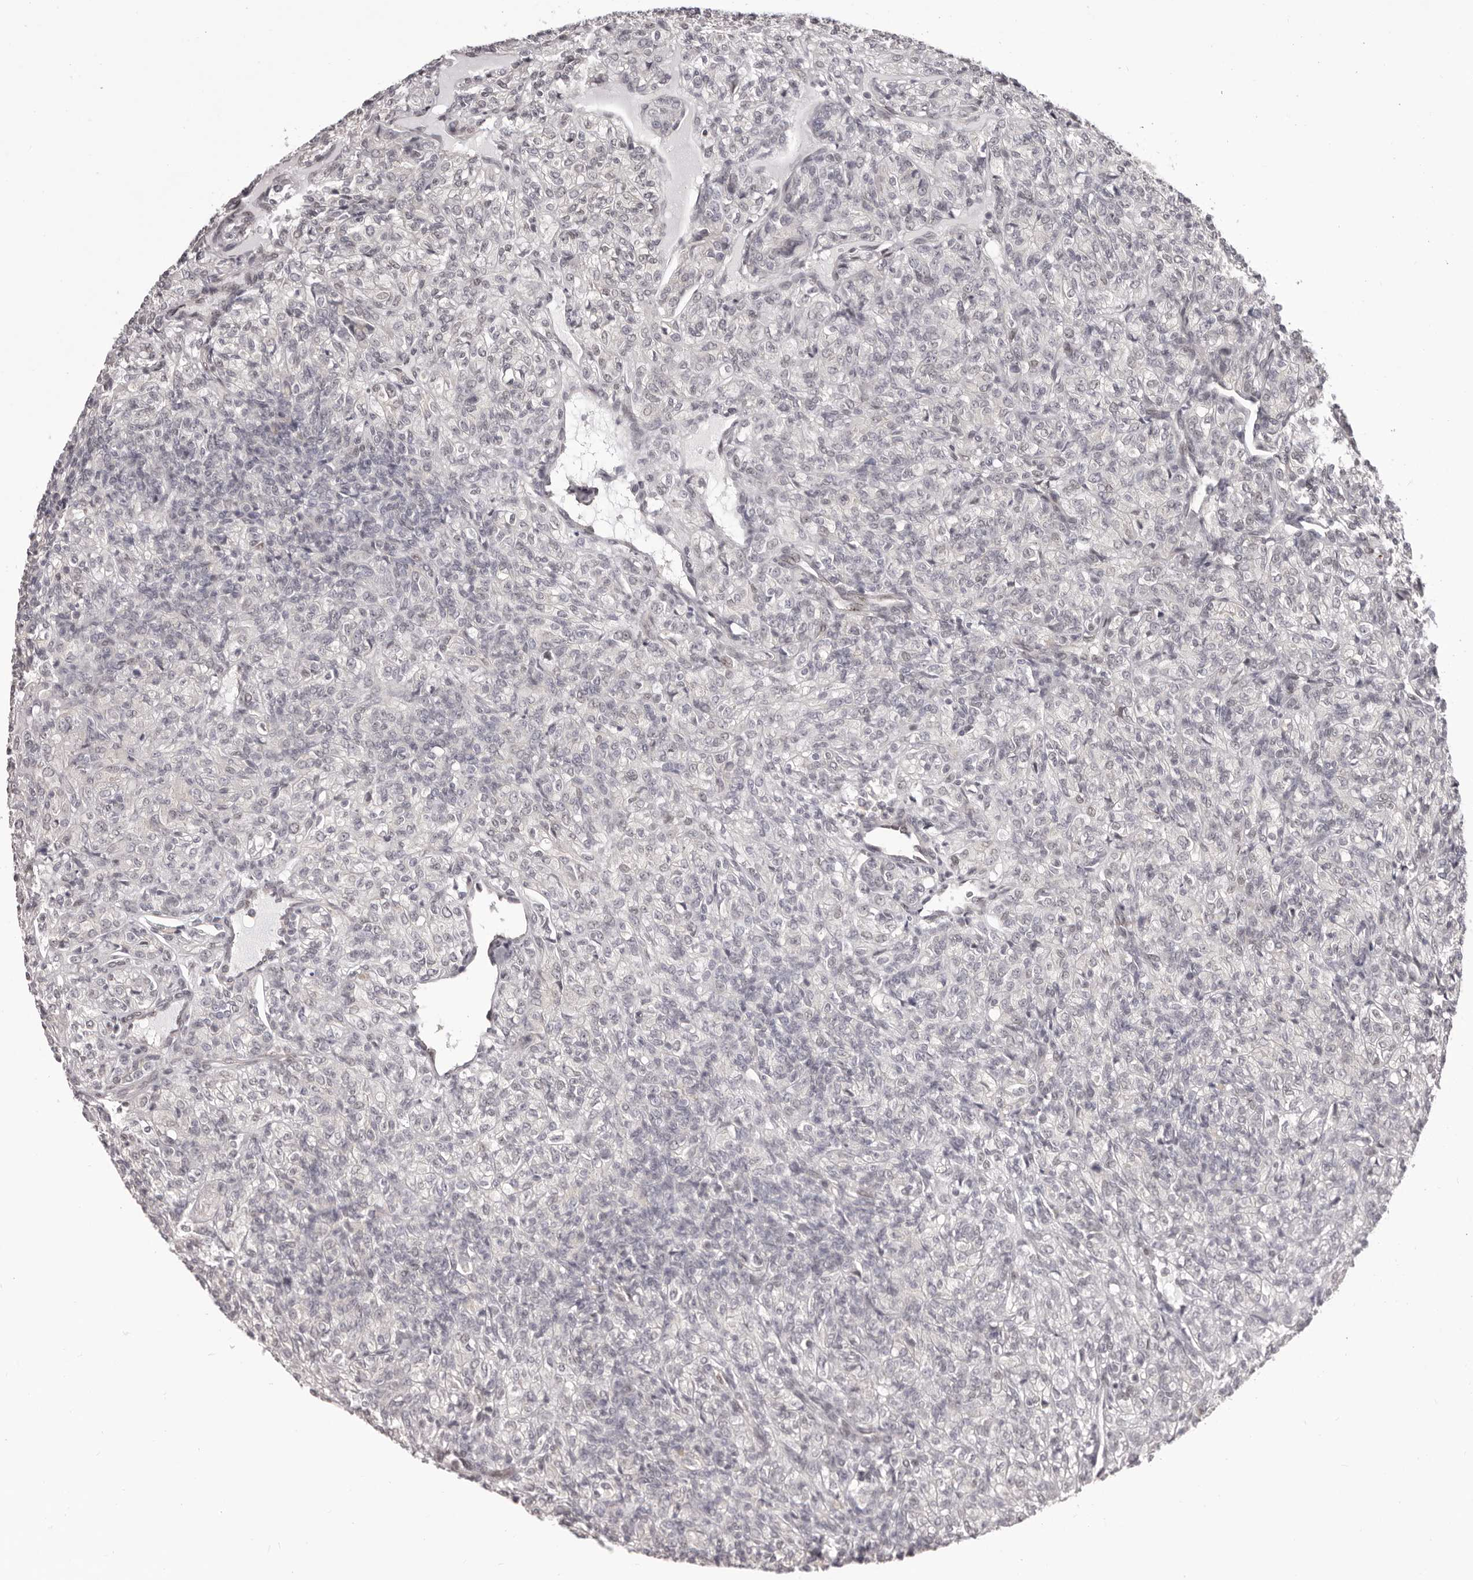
{"staining": {"intensity": "negative", "quantity": "none", "location": "none"}, "tissue": "renal cancer", "cell_type": "Tumor cells", "image_type": "cancer", "snomed": [{"axis": "morphology", "description": "Adenocarcinoma, NOS"}, {"axis": "topography", "description": "Kidney"}], "caption": "Tumor cells are negative for brown protein staining in renal cancer (adenocarcinoma). (Immunohistochemistry, brightfield microscopy, high magnification).", "gene": "RNF2", "patient": {"sex": "male", "age": 77}}